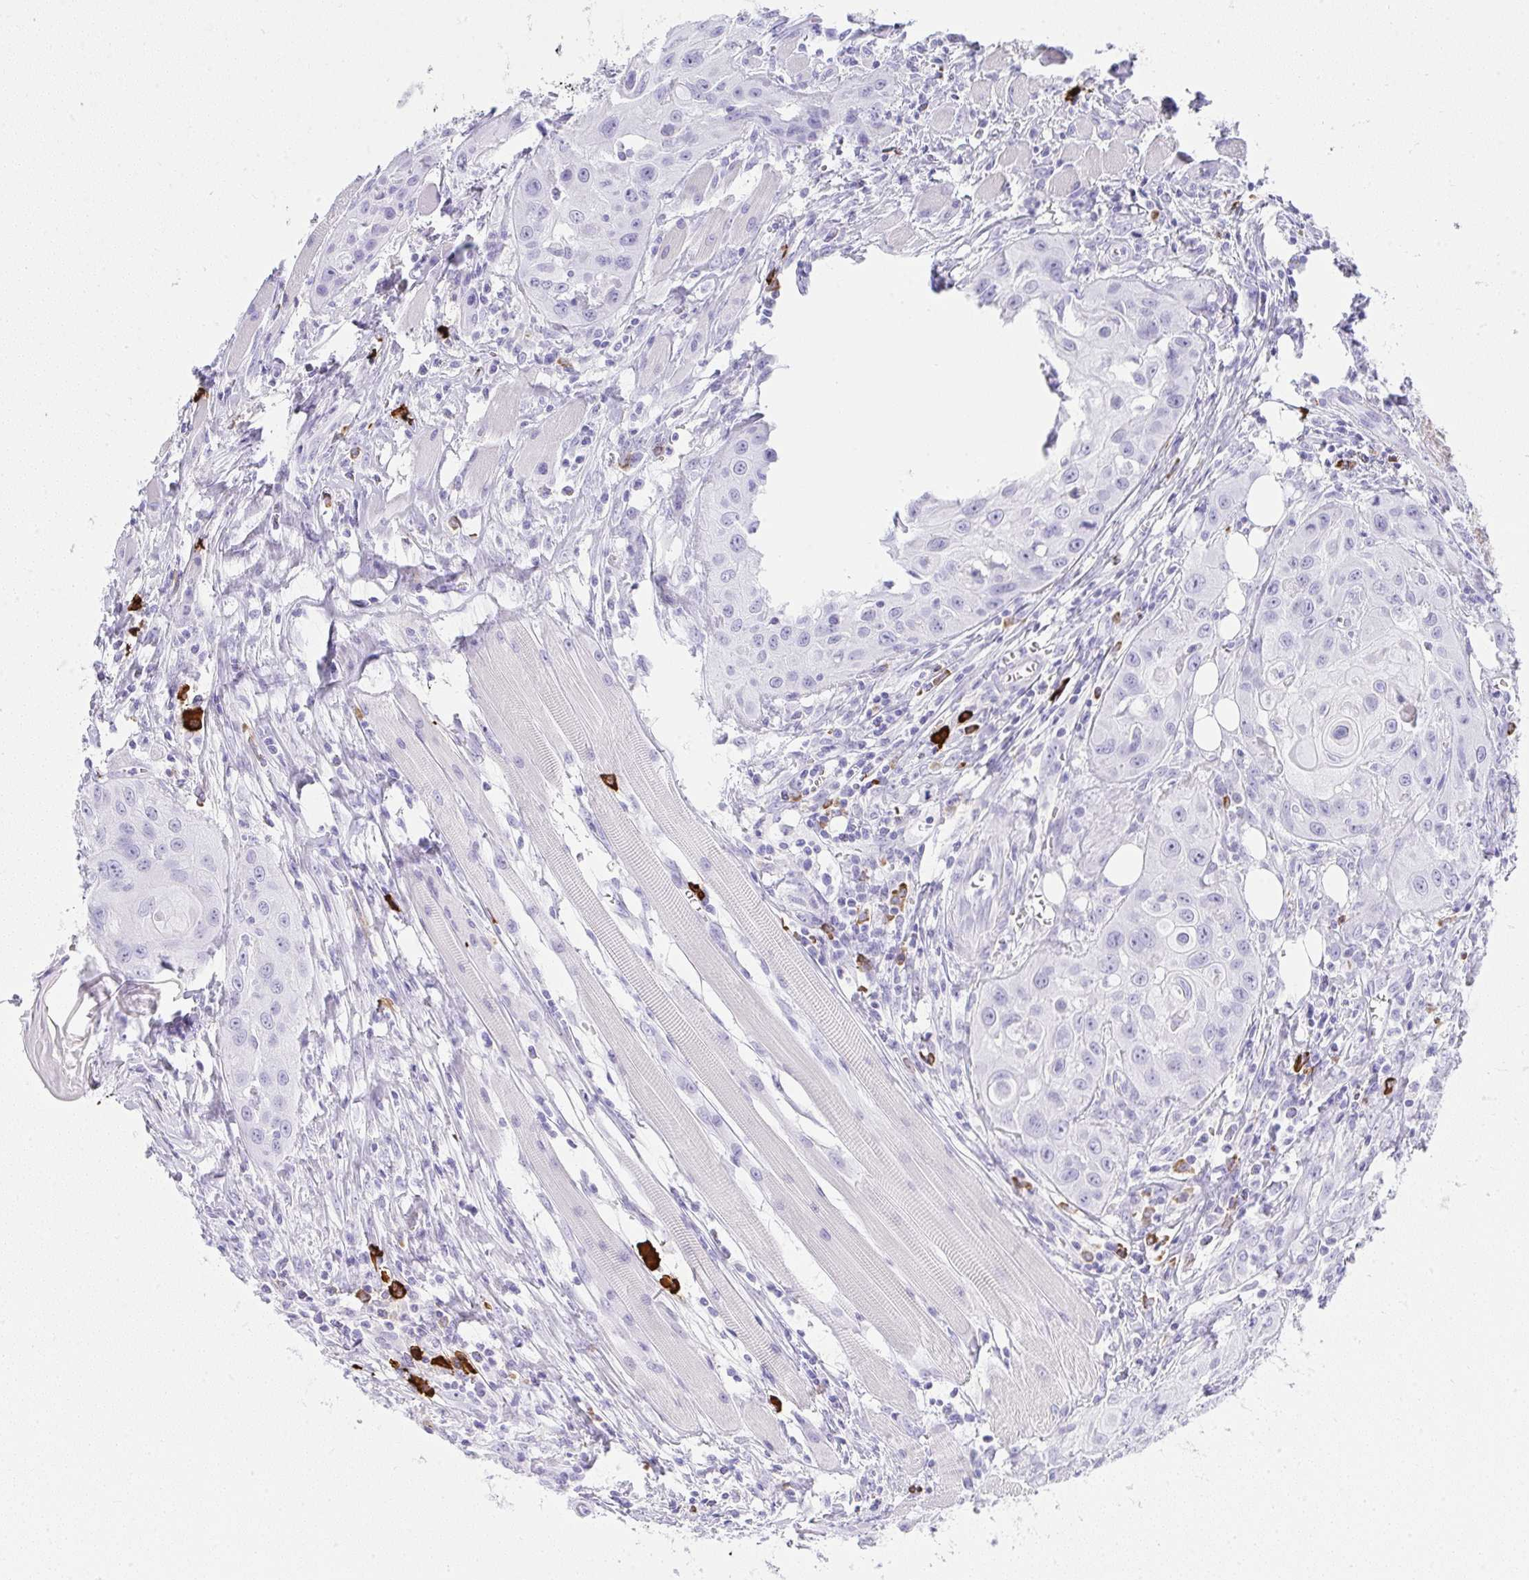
{"staining": {"intensity": "negative", "quantity": "none", "location": "none"}, "tissue": "head and neck cancer", "cell_type": "Tumor cells", "image_type": "cancer", "snomed": [{"axis": "morphology", "description": "Squamous cell carcinoma, NOS"}, {"axis": "topography", "description": "Oral tissue"}, {"axis": "topography", "description": "Head-Neck"}], "caption": "Tumor cells are negative for brown protein staining in head and neck cancer (squamous cell carcinoma).", "gene": "CDADC1", "patient": {"sex": "male", "age": 58}}